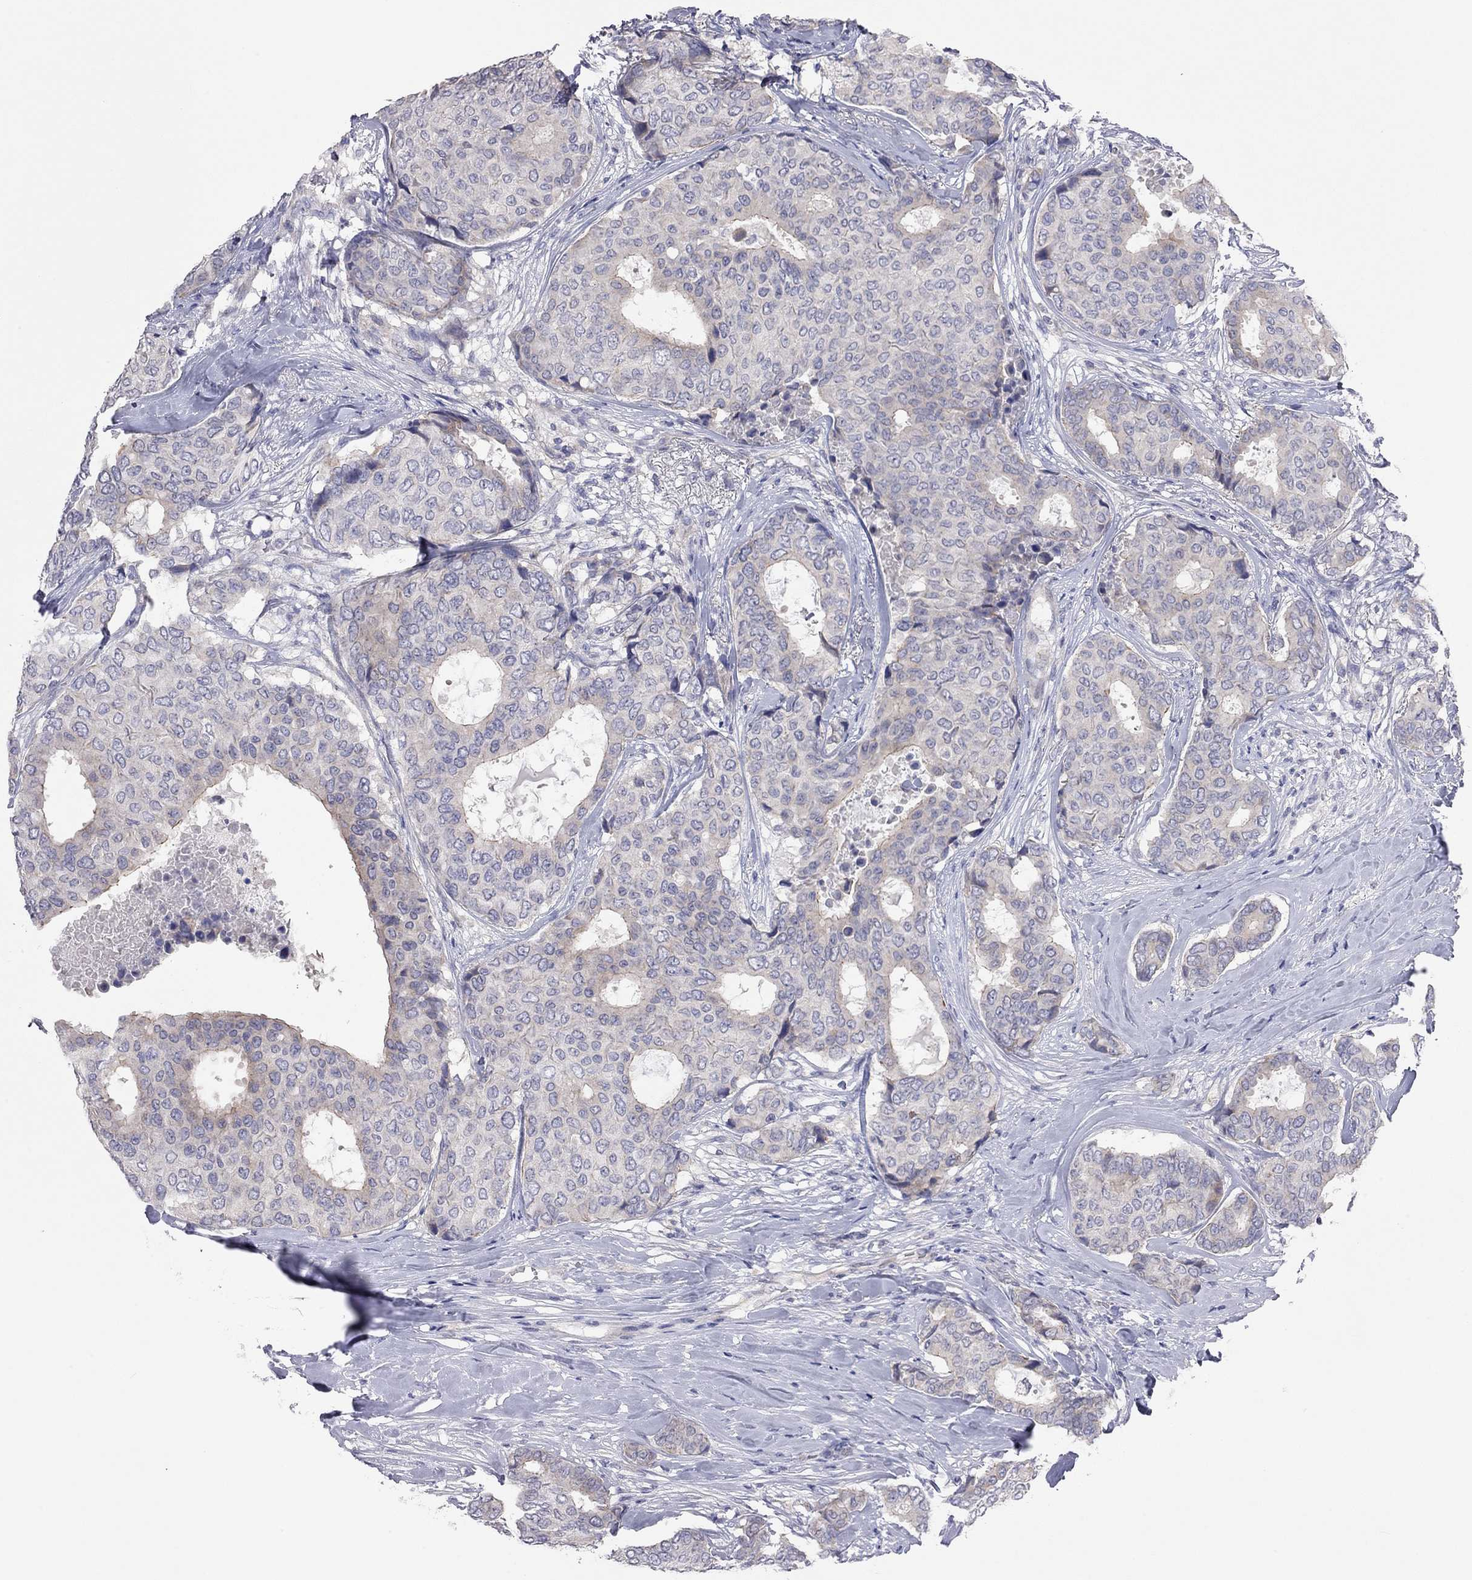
{"staining": {"intensity": "moderate", "quantity": "<25%", "location": "cytoplasmic/membranous"}, "tissue": "breast cancer", "cell_type": "Tumor cells", "image_type": "cancer", "snomed": [{"axis": "morphology", "description": "Duct carcinoma"}, {"axis": "topography", "description": "Breast"}], "caption": "This histopathology image shows immunohistochemistry (IHC) staining of breast cancer, with low moderate cytoplasmic/membranous expression in about <25% of tumor cells.", "gene": "KCNB1", "patient": {"sex": "female", "age": 75}}